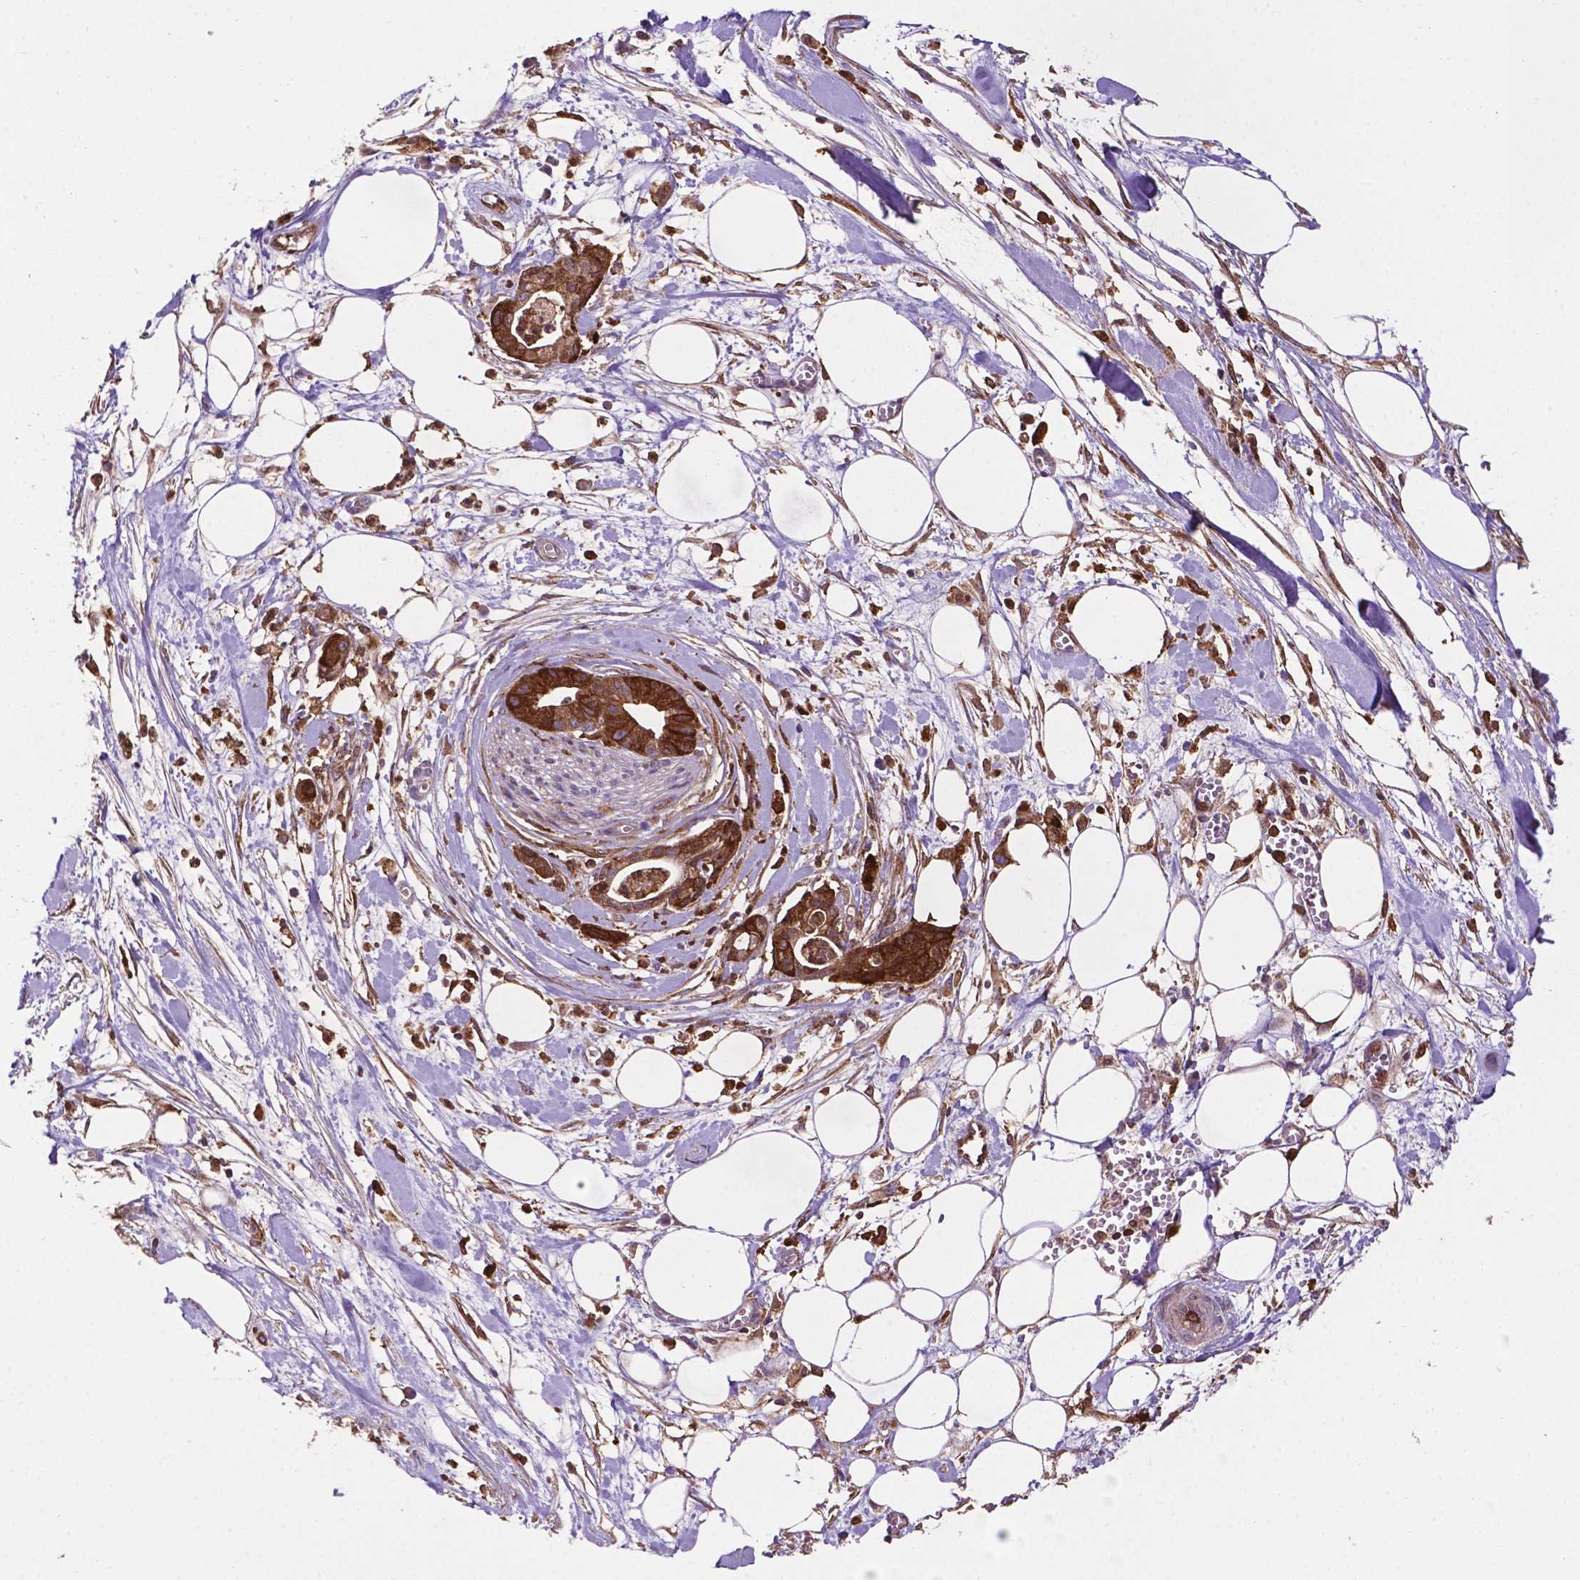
{"staining": {"intensity": "strong", "quantity": ">75%", "location": "cytoplasmic/membranous"}, "tissue": "pancreatic cancer", "cell_type": "Tumor cells", "image_type": "cancer", "snomed": [{"axis": "morphology", "description": "Normal tissue, NOS"}, {"axis": "morphology", "description": "Adenocarcinoma, NOS"}, {"axis": "topography", "description": "Lymph node"}, {"axis": "topography", "description": "Pancreas"}], "caption": "Immunohistochemical staining of human pancreatic adenocarcinoma shows high levels of strong cytoplasmic/membranous protein staining in about >75% of tumor cells.", "gene": "SMAD3", "patient": {"sex": "female", "age": 58}}